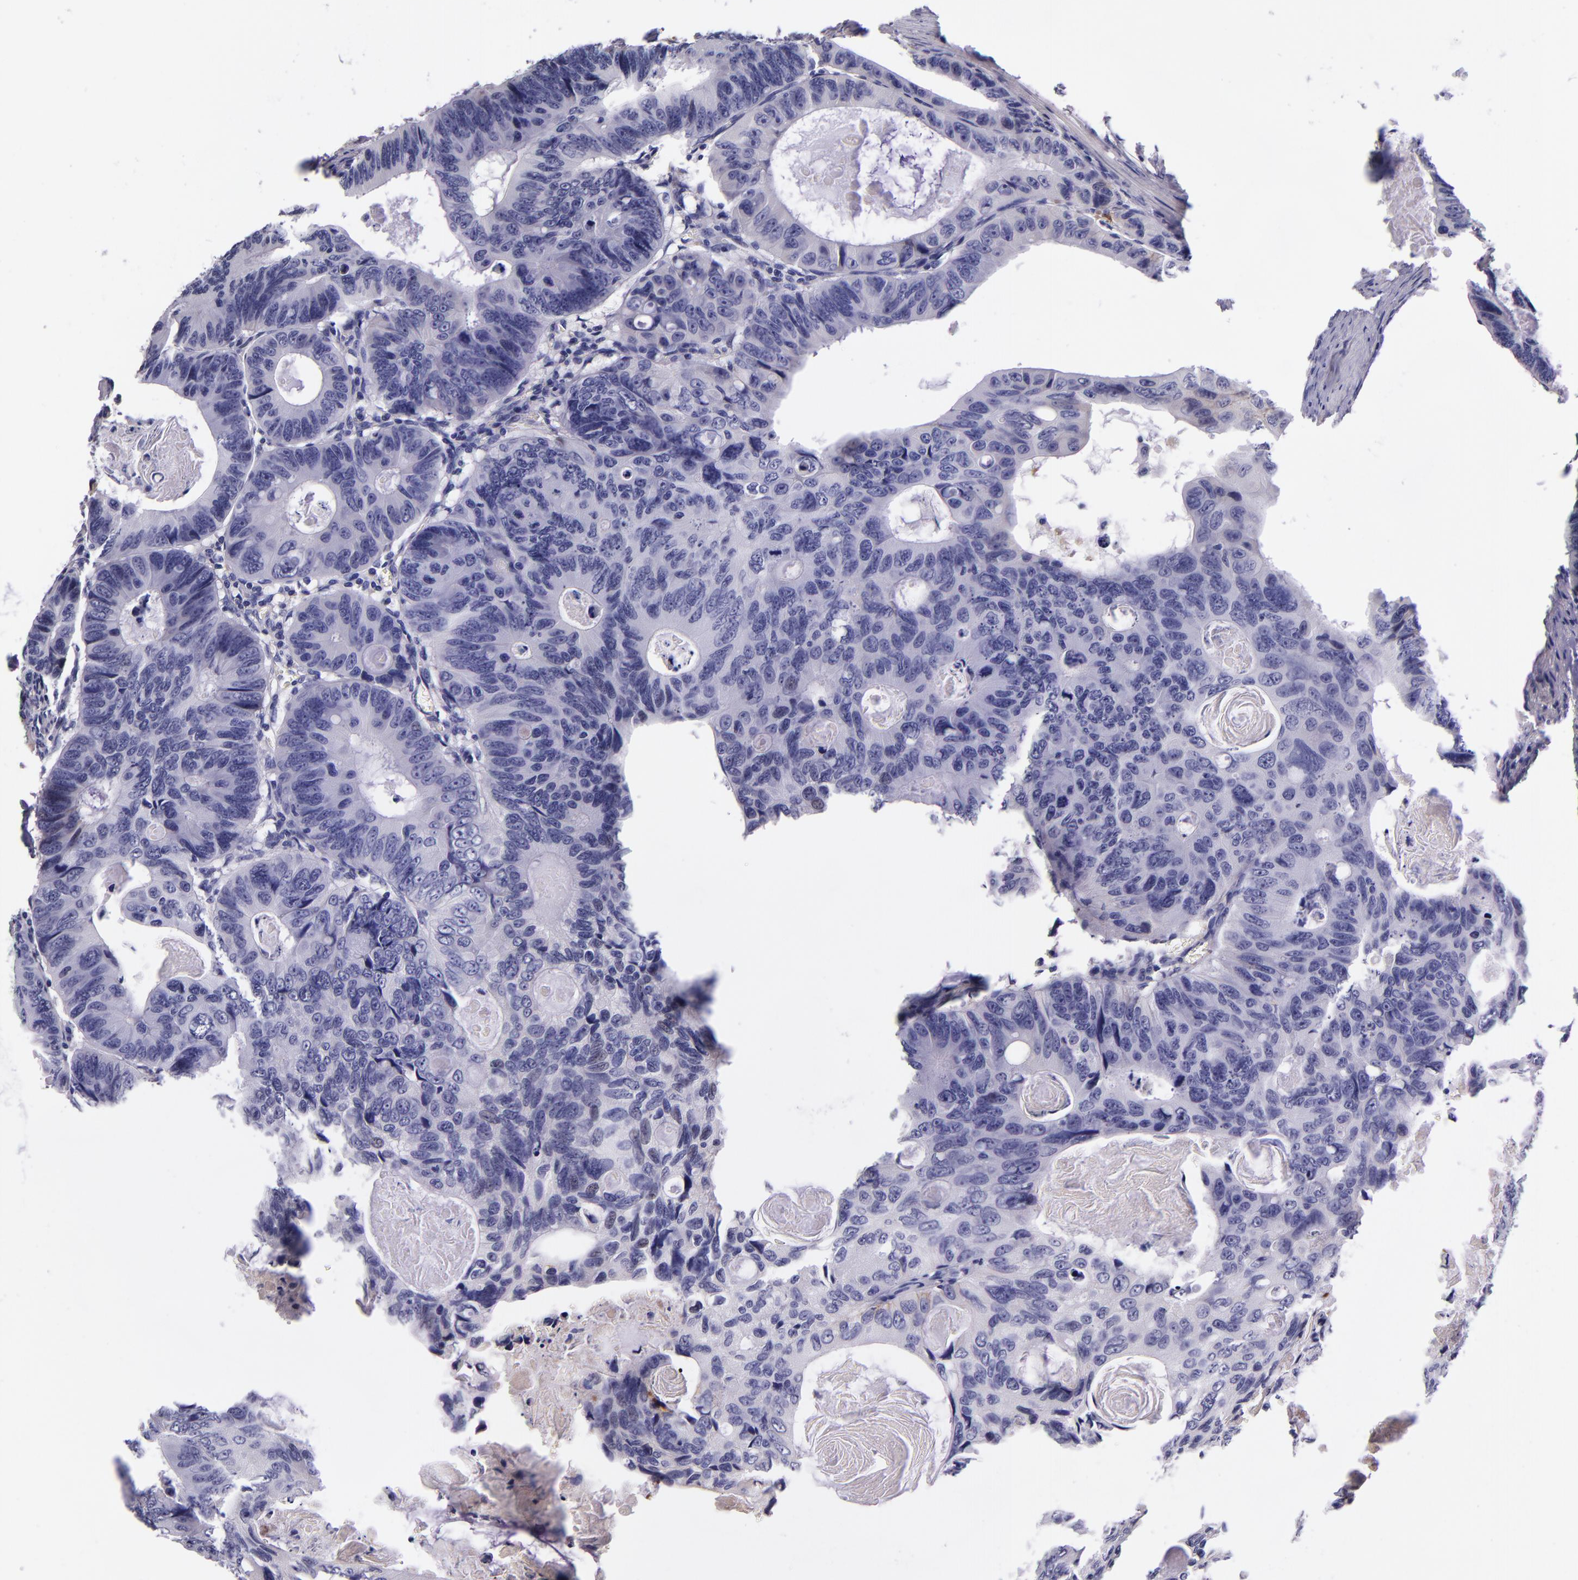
{"staining": {"intensity": "negative", "quantity": "none", "location": "none"}, "tissue": "colorectal cancer", "cell_type": "Tumor cells", "image_type": "cancer", "snomed": [{"axis": "morphology", "description": "Adenocarcinoma, NOS"}, {"axis": "topography", "description": "Colon"}], "caption": "The histopathology image exhibits no staining of tumor cells in colorectal cancer (adenocarcinoma).", "gene": "KNG1", "patient": {"sex": "female", "age": 55}}